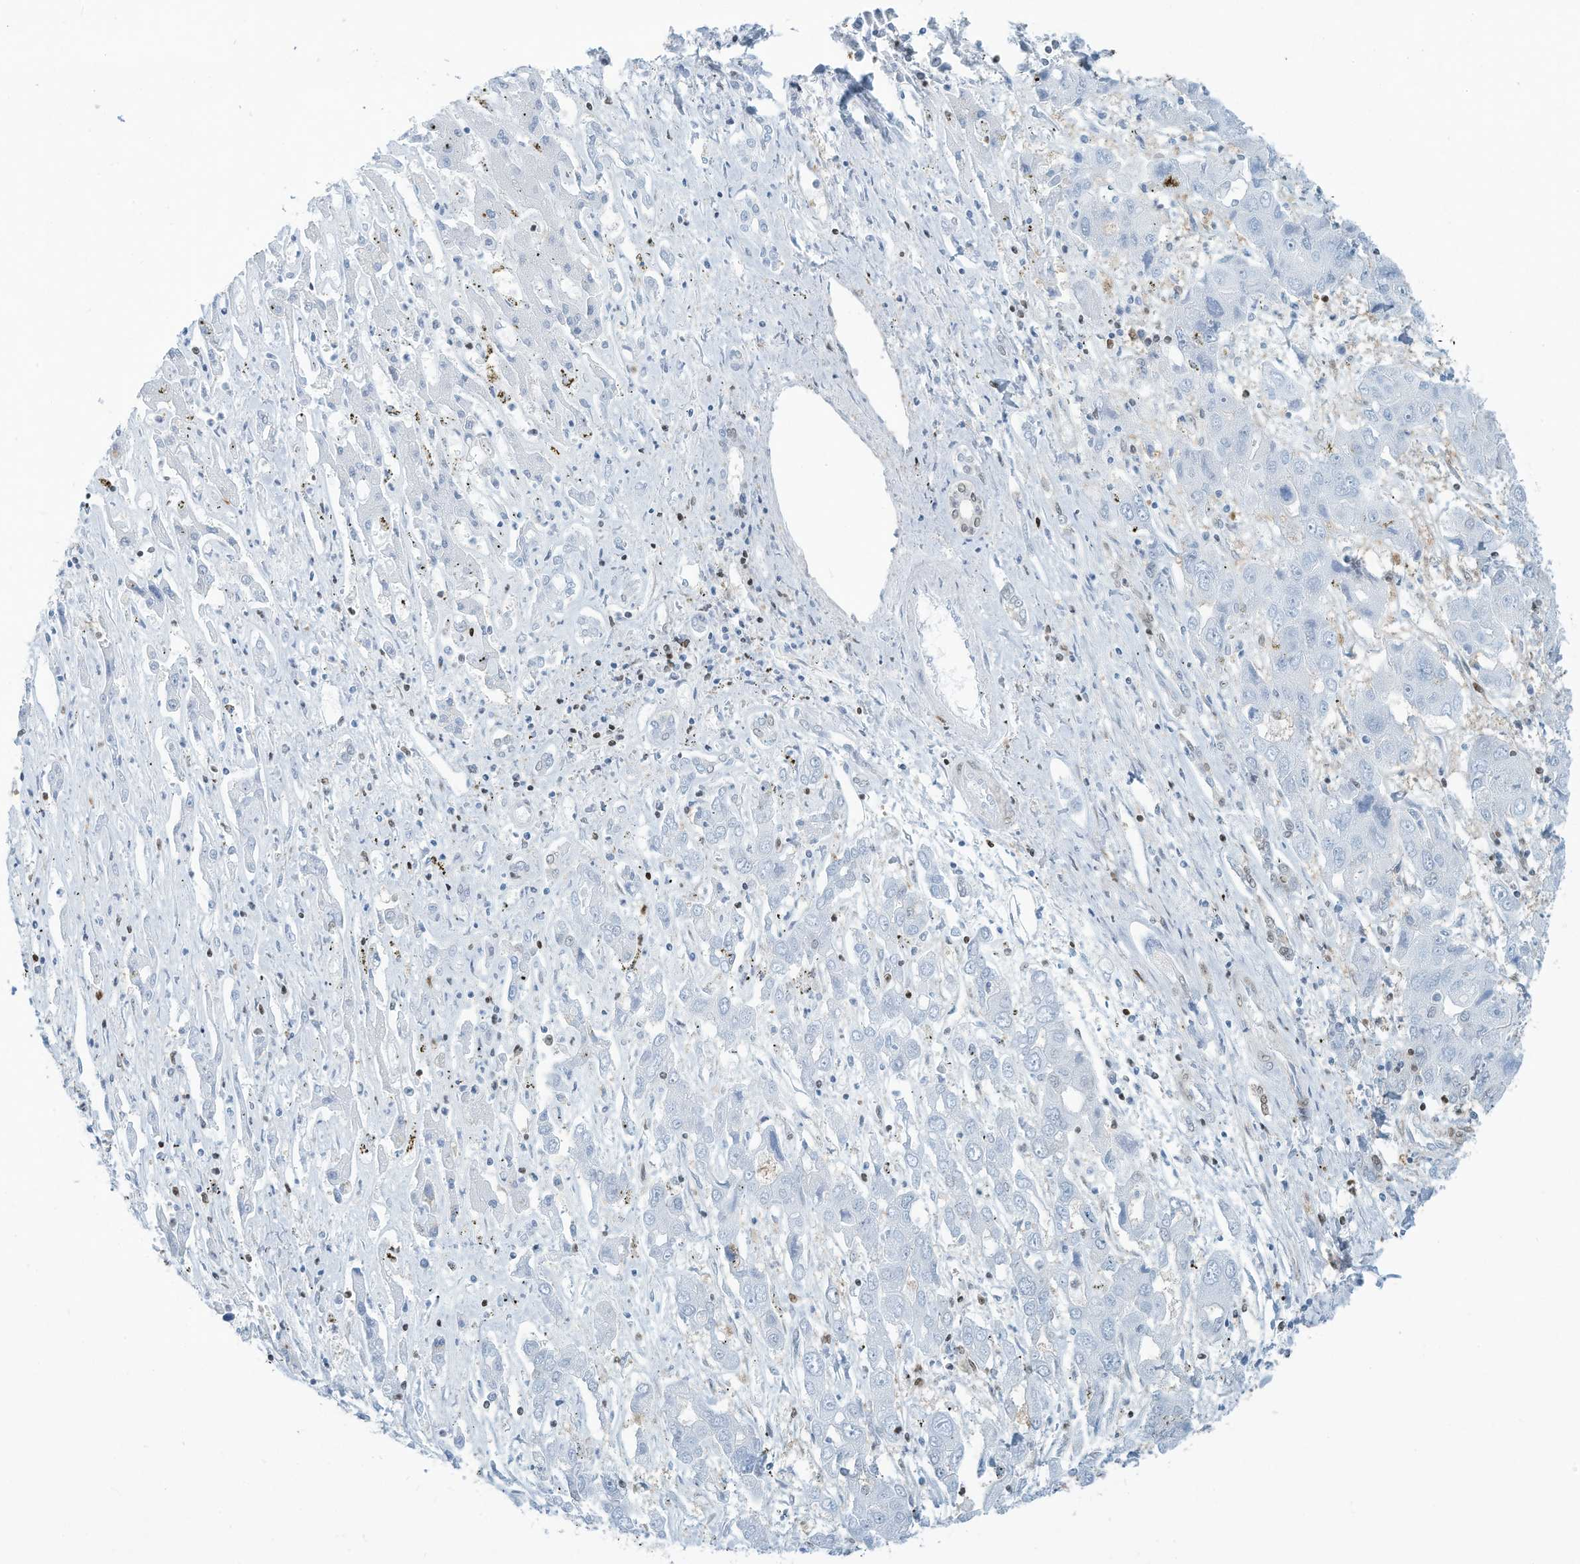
{"staining": {"intensity": "negative", "quantity": "none", "location": "none"}, "tissue": "liver cancer", "cell_type": "Tumor cells", "image_type": "cancer", "snomed": [{"axis": "morphology", "description": "Cholangiocarcinoma"}, {"axis": "topography", "description": "Liver"}], "caption": "The IHC histopathology image has no significant expression in tumor cells of liver cancer (cholangiocarcinoma) tissue.", "gene": "SARNP", "patient": {"sex": "male", "age": 67}}